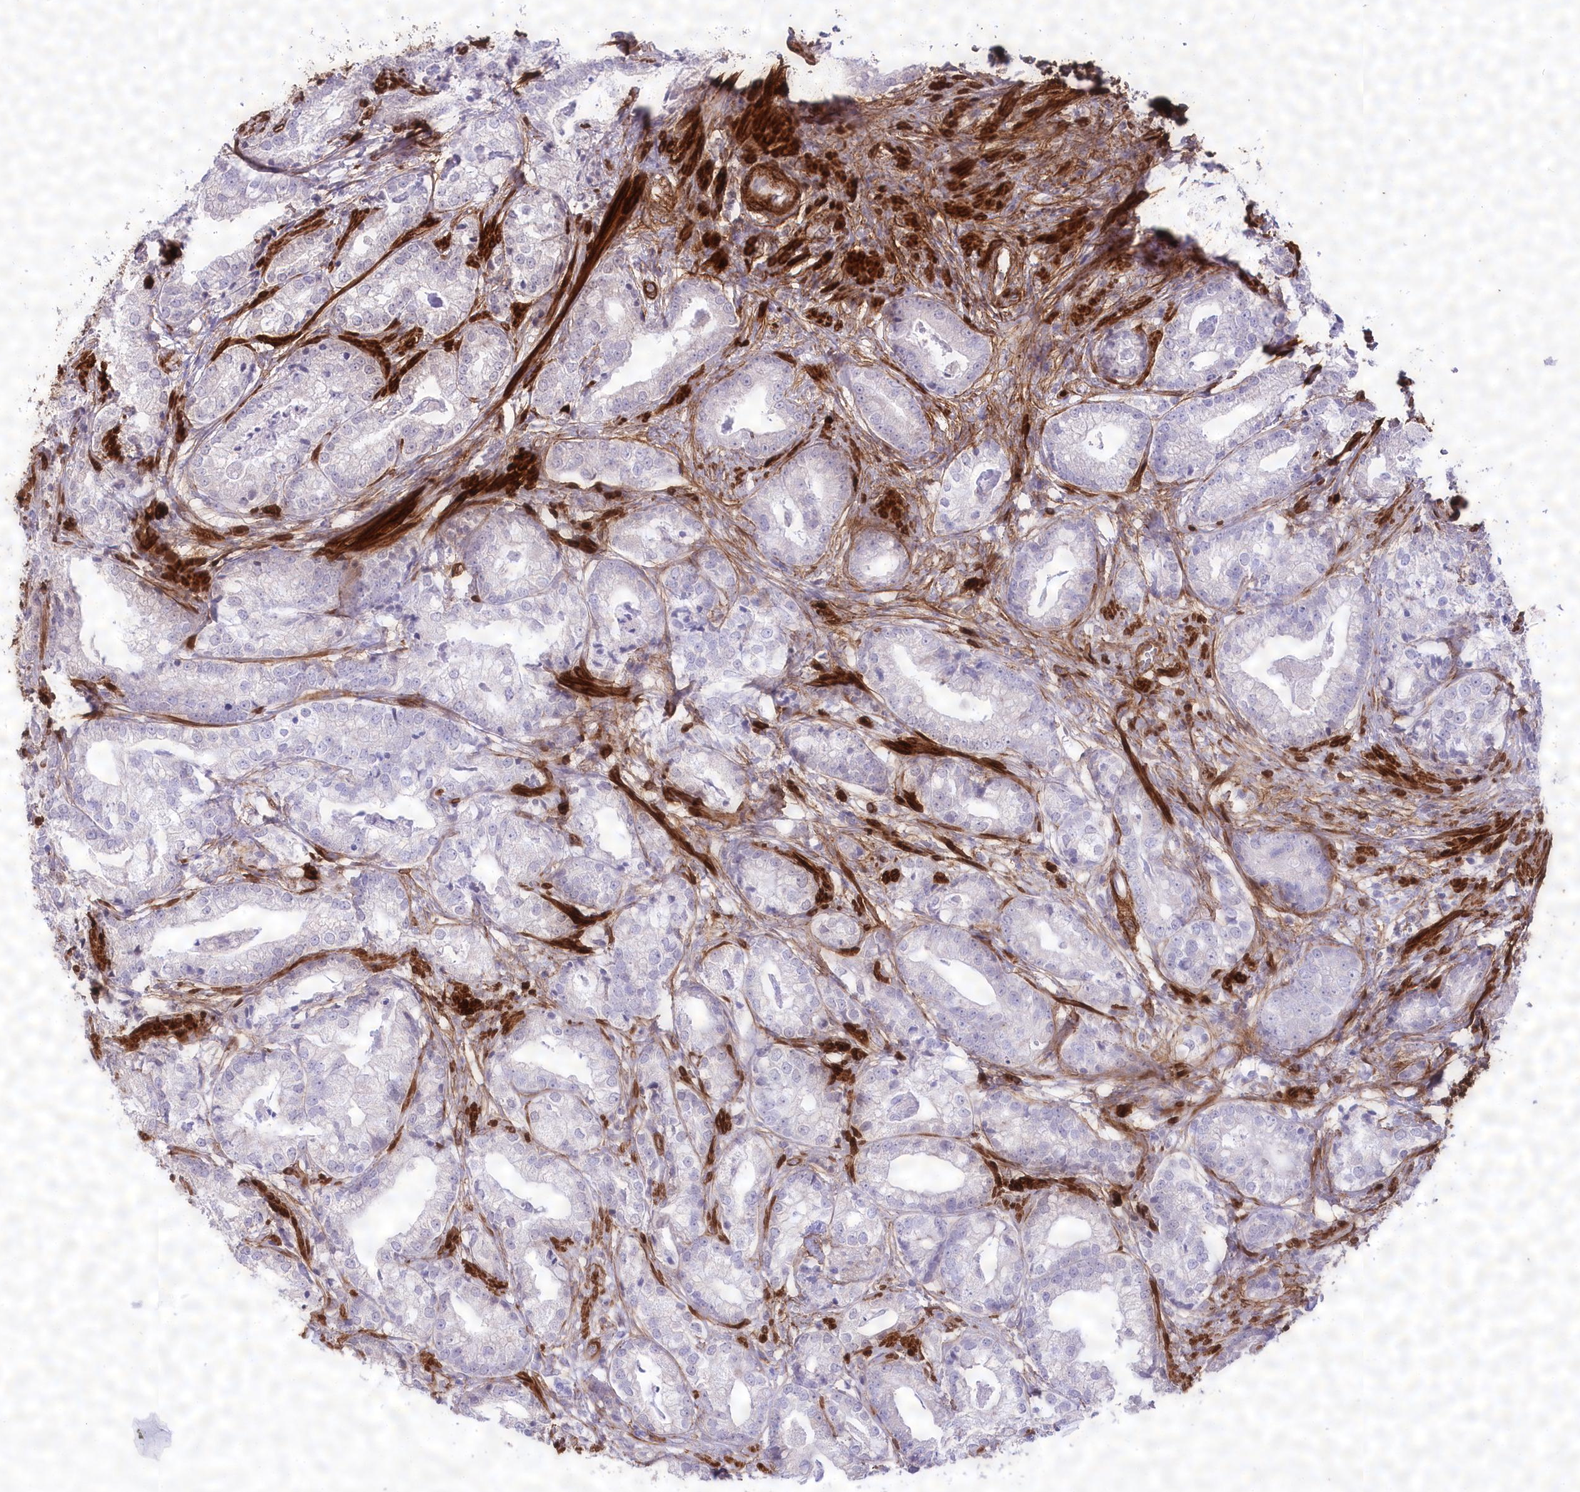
{"staining": {"intensity": "negative", "quantity": "none", "location": "none"}, "tissue": "prostate cancer", "cell_type": "Tumor cells", "image_type": "cancer", "snomed": [{"axis": "morphology", "description": "Adenocarcinoma, High grade"}, {"axis": "topography", "description": "Prostate"}], "caption": "Immunohistochemical staining of prostate cancer reveals no significant expression in tumor cells.", "gene": "SYNPO2", "patient": {"sex": "male", "age": 69}}